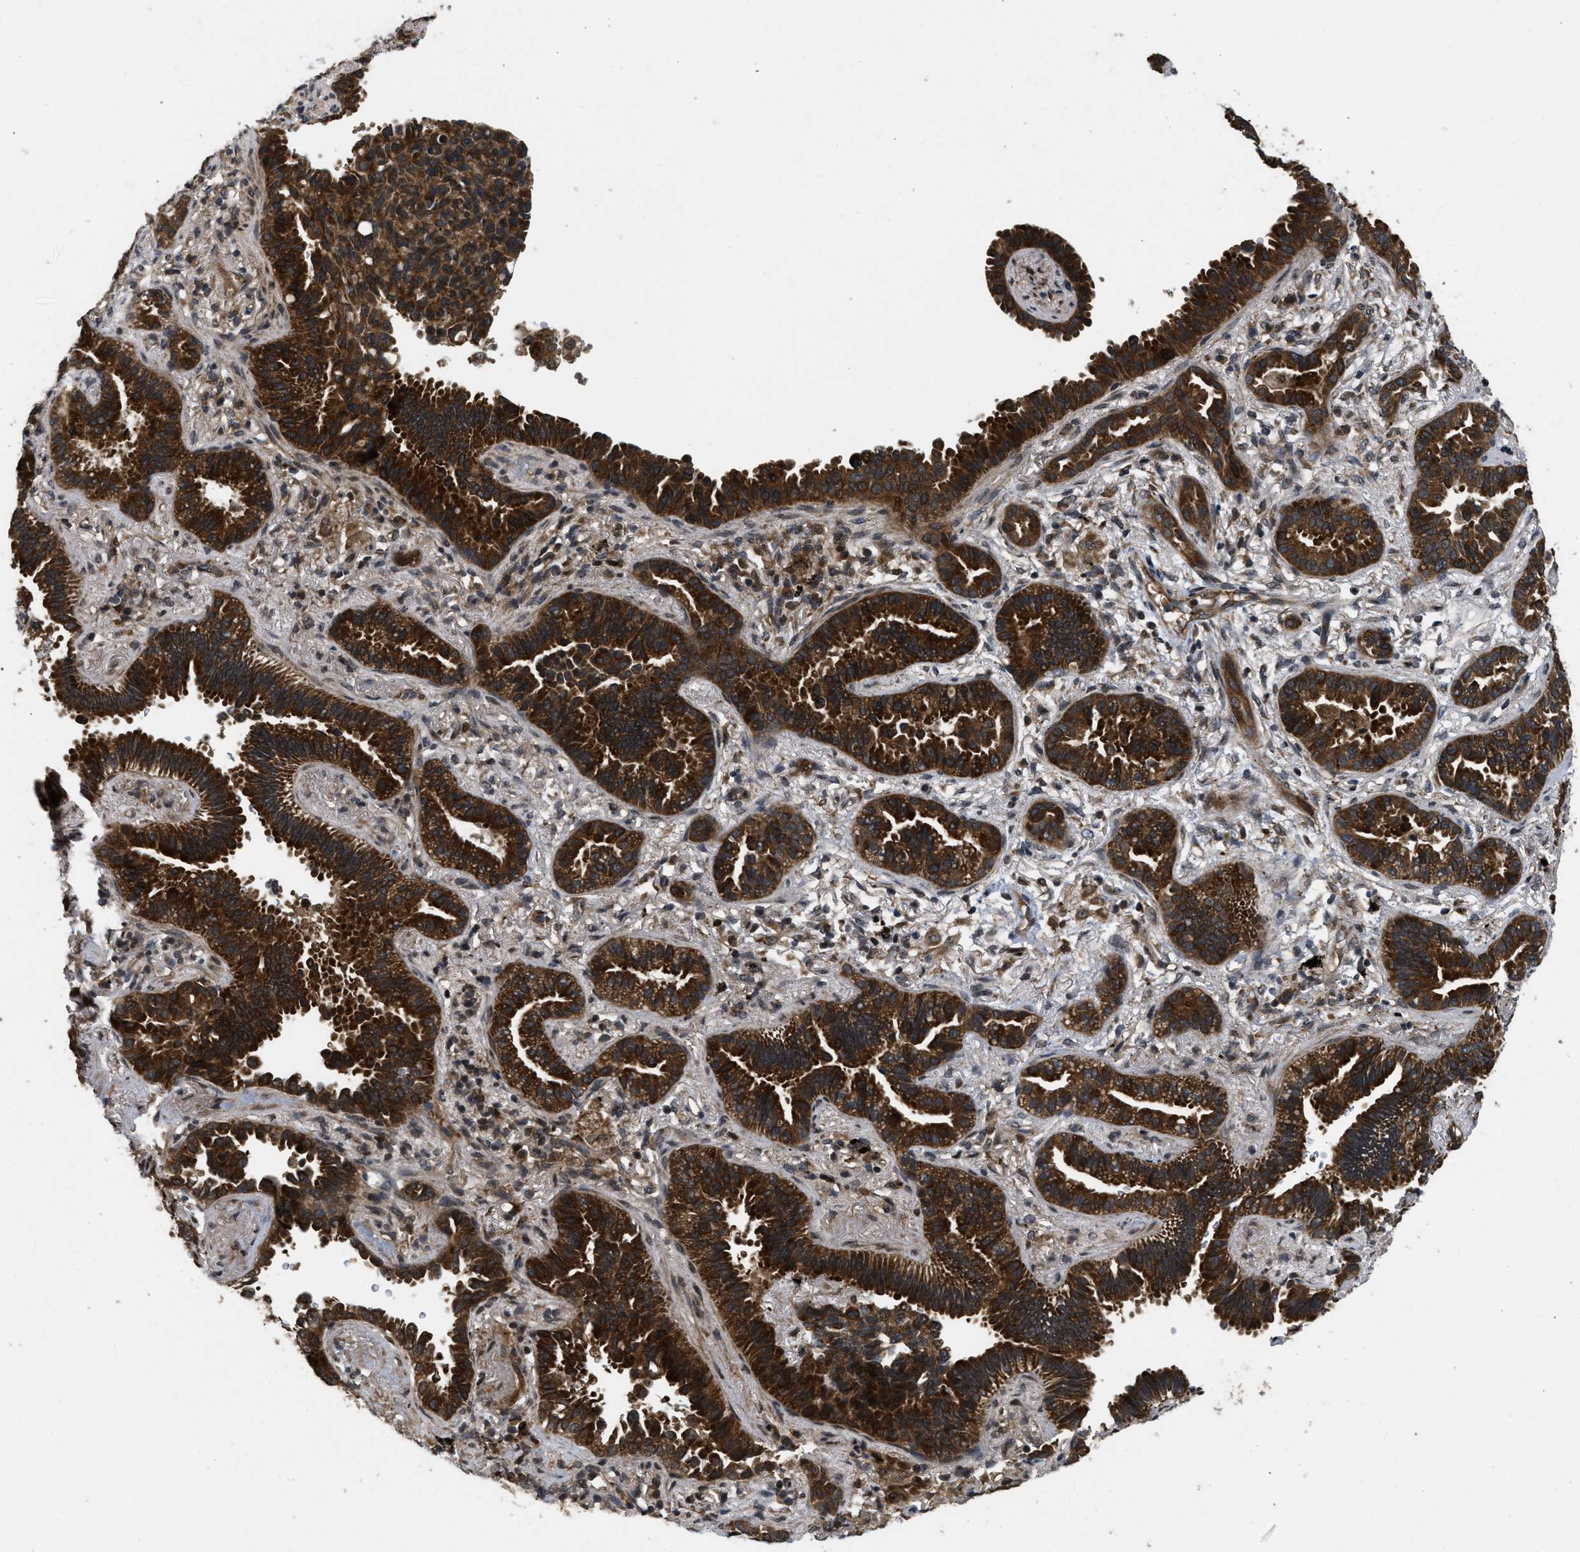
{"staining": {"intensity": "strong", "quantity": ">75%", "location": "cytoplasmic/membranous"}, "tissue": "lung cancer", "cell_type": "Tumor cells", "image_type": "cancer", "snomed": [{"axis": "morphology", "description": "Normal tissue, NOS"}, {"axis": "morphology", "description": "Adenocarcinoma, NOS"}, {"axis": "topography", "description": "Lung"}], "caption": "The histopathology image displays a brown stain indicating the presence of a protein in the cytoplasmic/membranous of tumor cells in lung cancer (adenocarcinoma). (brown staining indicates protein expression, while blue staining denotes nuclei).", "gene": "SPTLC1", "patient": {"sex": "male", "age": 59}}